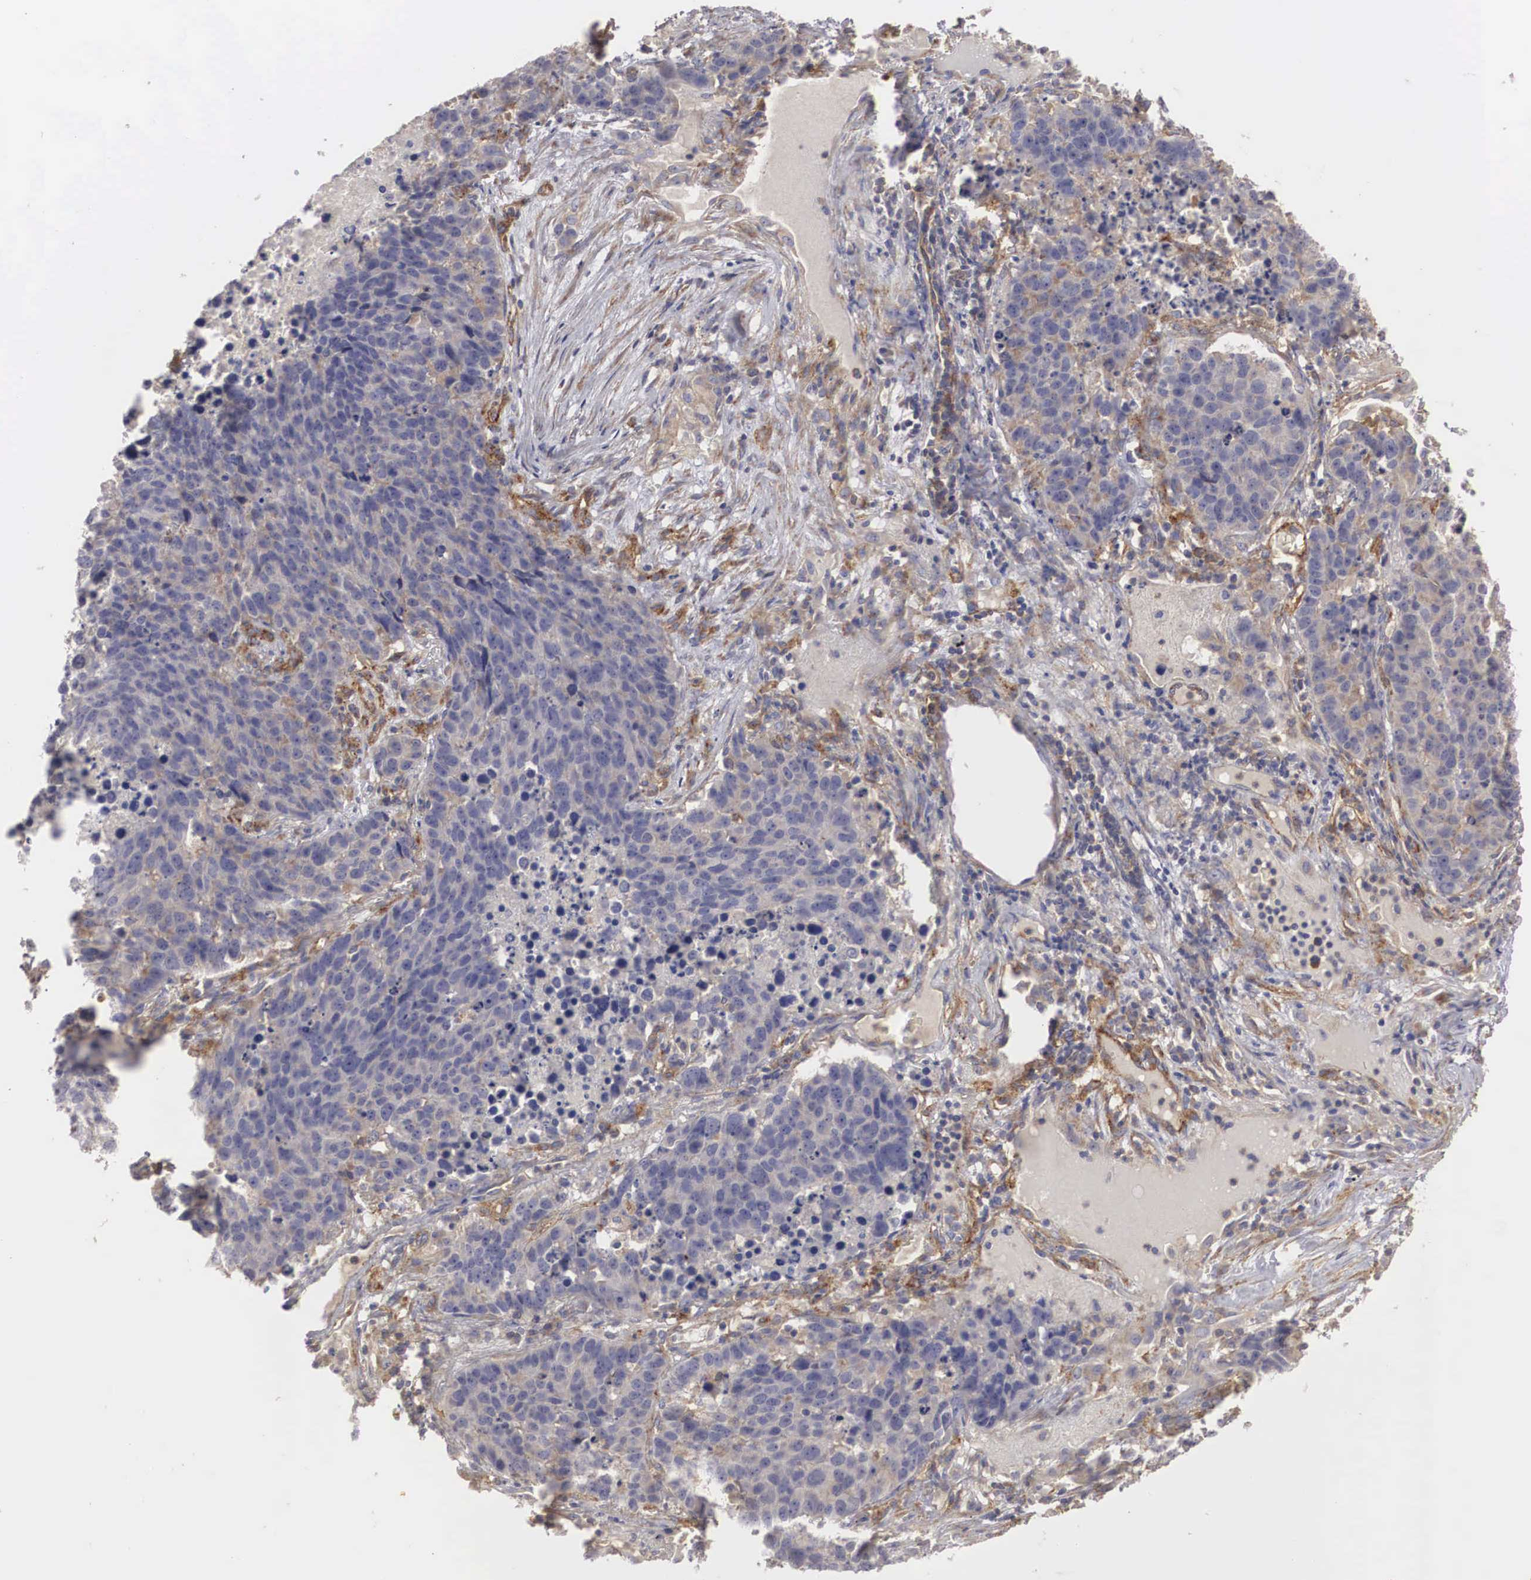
{"staining": {"intensity": "weak", "quantity": "25%-75%", "location": "cytoplasmic/membranous"}, "tissue": "lung cancer", "cell_type": "Tumor cells", "image_type": "cancer", "snomed": [{"axis": "morphology", "description": "Carcinoid, malignant, NOS"}, {"axis": "topography", "description": "Lung"}], "caption": "Tumor cells exhibit low levels of weak cytoplasmic/membranous expression in approximately 25%-75% of cells in human lung cancer. (brown staining indicates protein expression, while blue staining denotes nuclei).", "gene": "ARMCX4", "patient": {"sex": "male", "age": 60}}